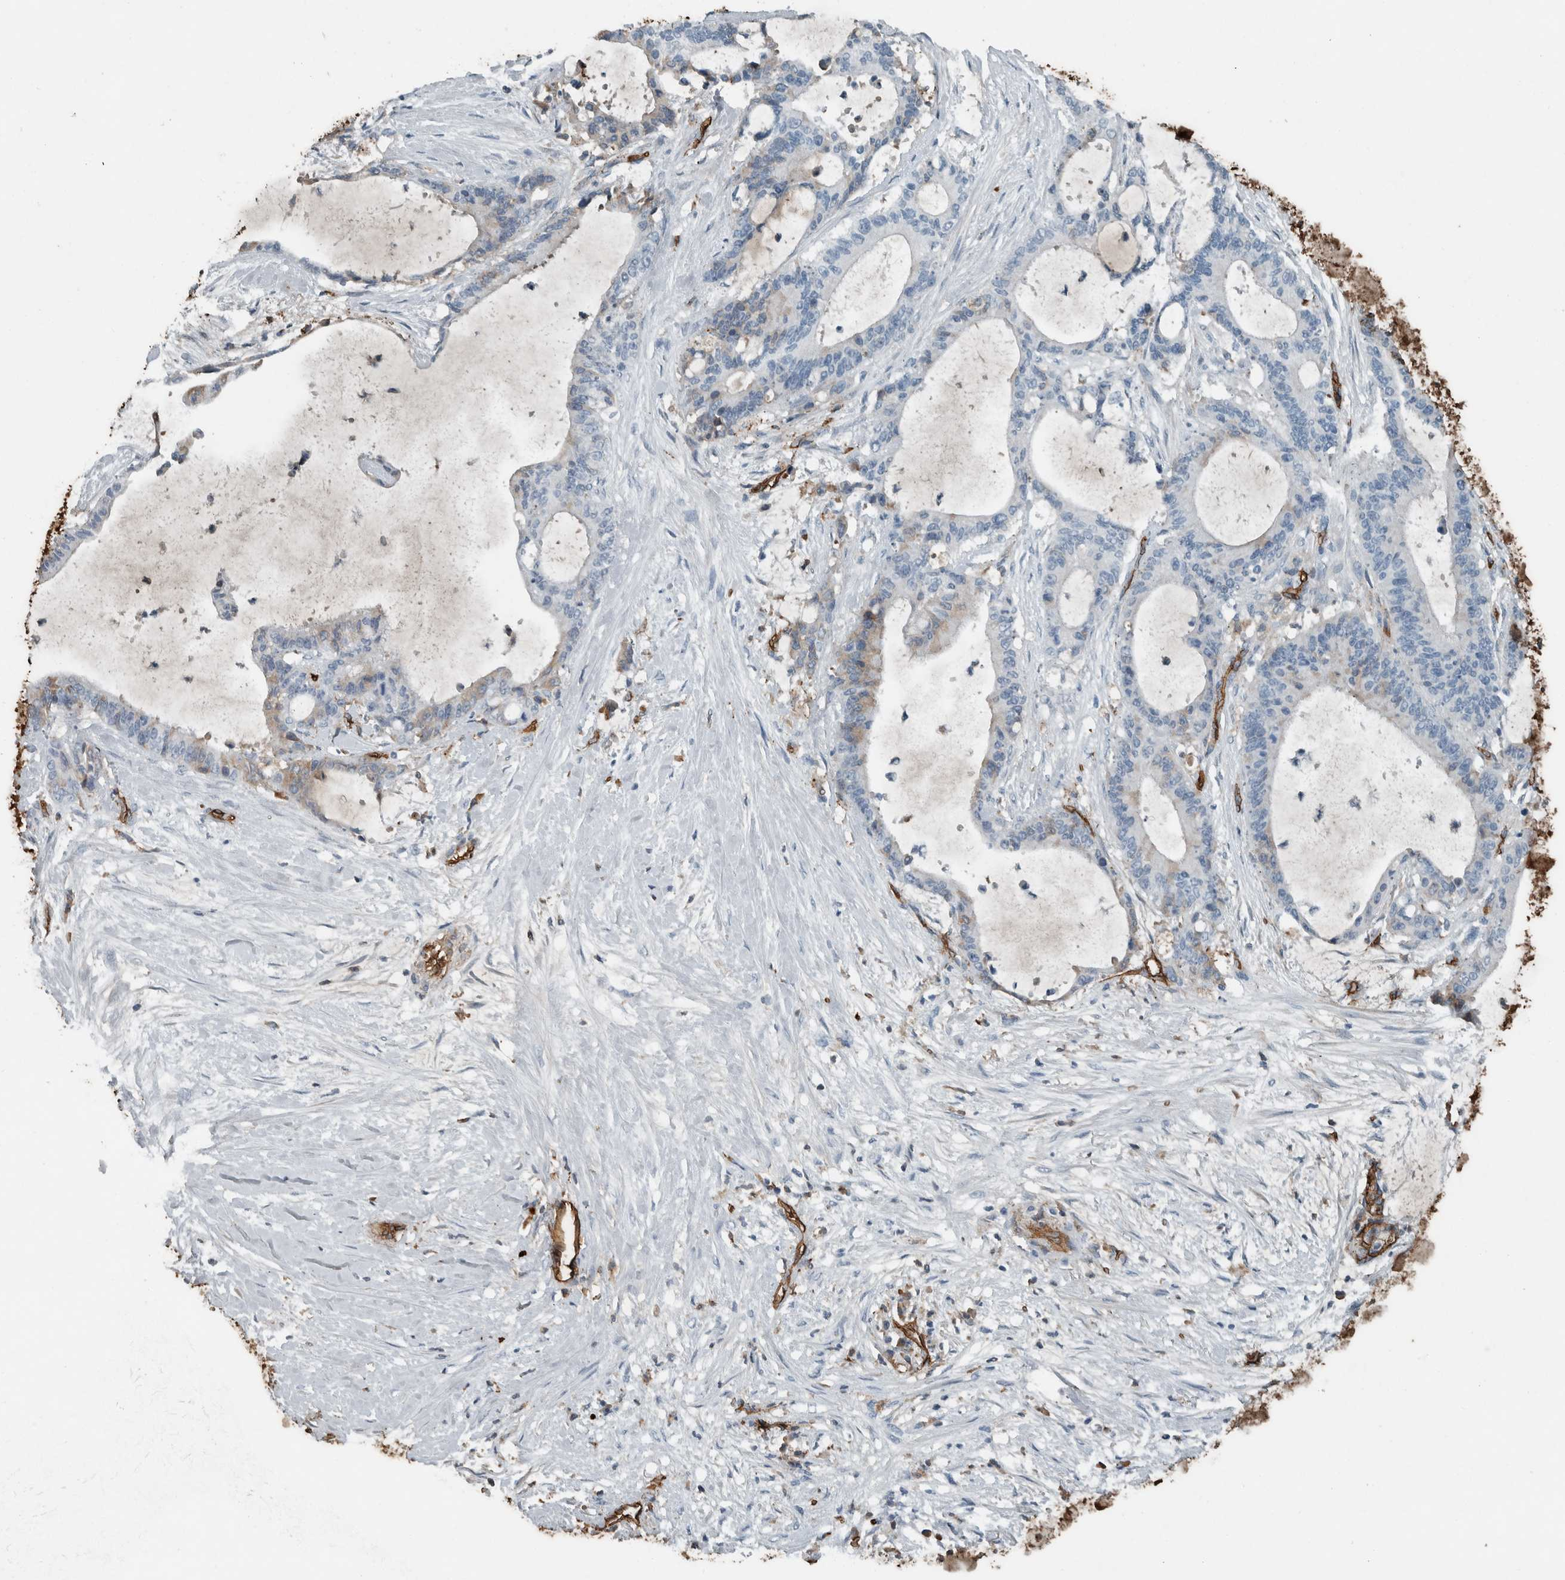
{"staining": {"intensity": "negative", "quantity": "none", "location": "none"}, "tissue": "liver cancer", "cell_type": "Tumor cells", "image_type": "cancer", "snomed": [{"axis": "morphology", "description": "Cholangiocarcinoma"}, {"axis": "topography", "description": "Liver"}], "caption": "This histopathology image is of liver cancer stained with immunohistochemistry (IHC) to label a protein in brown with the nuclei are counter-stained blue. There is no staining in tumor cells.", "gene": "LBP", "patient": {"sex": "female", "age": 73}}